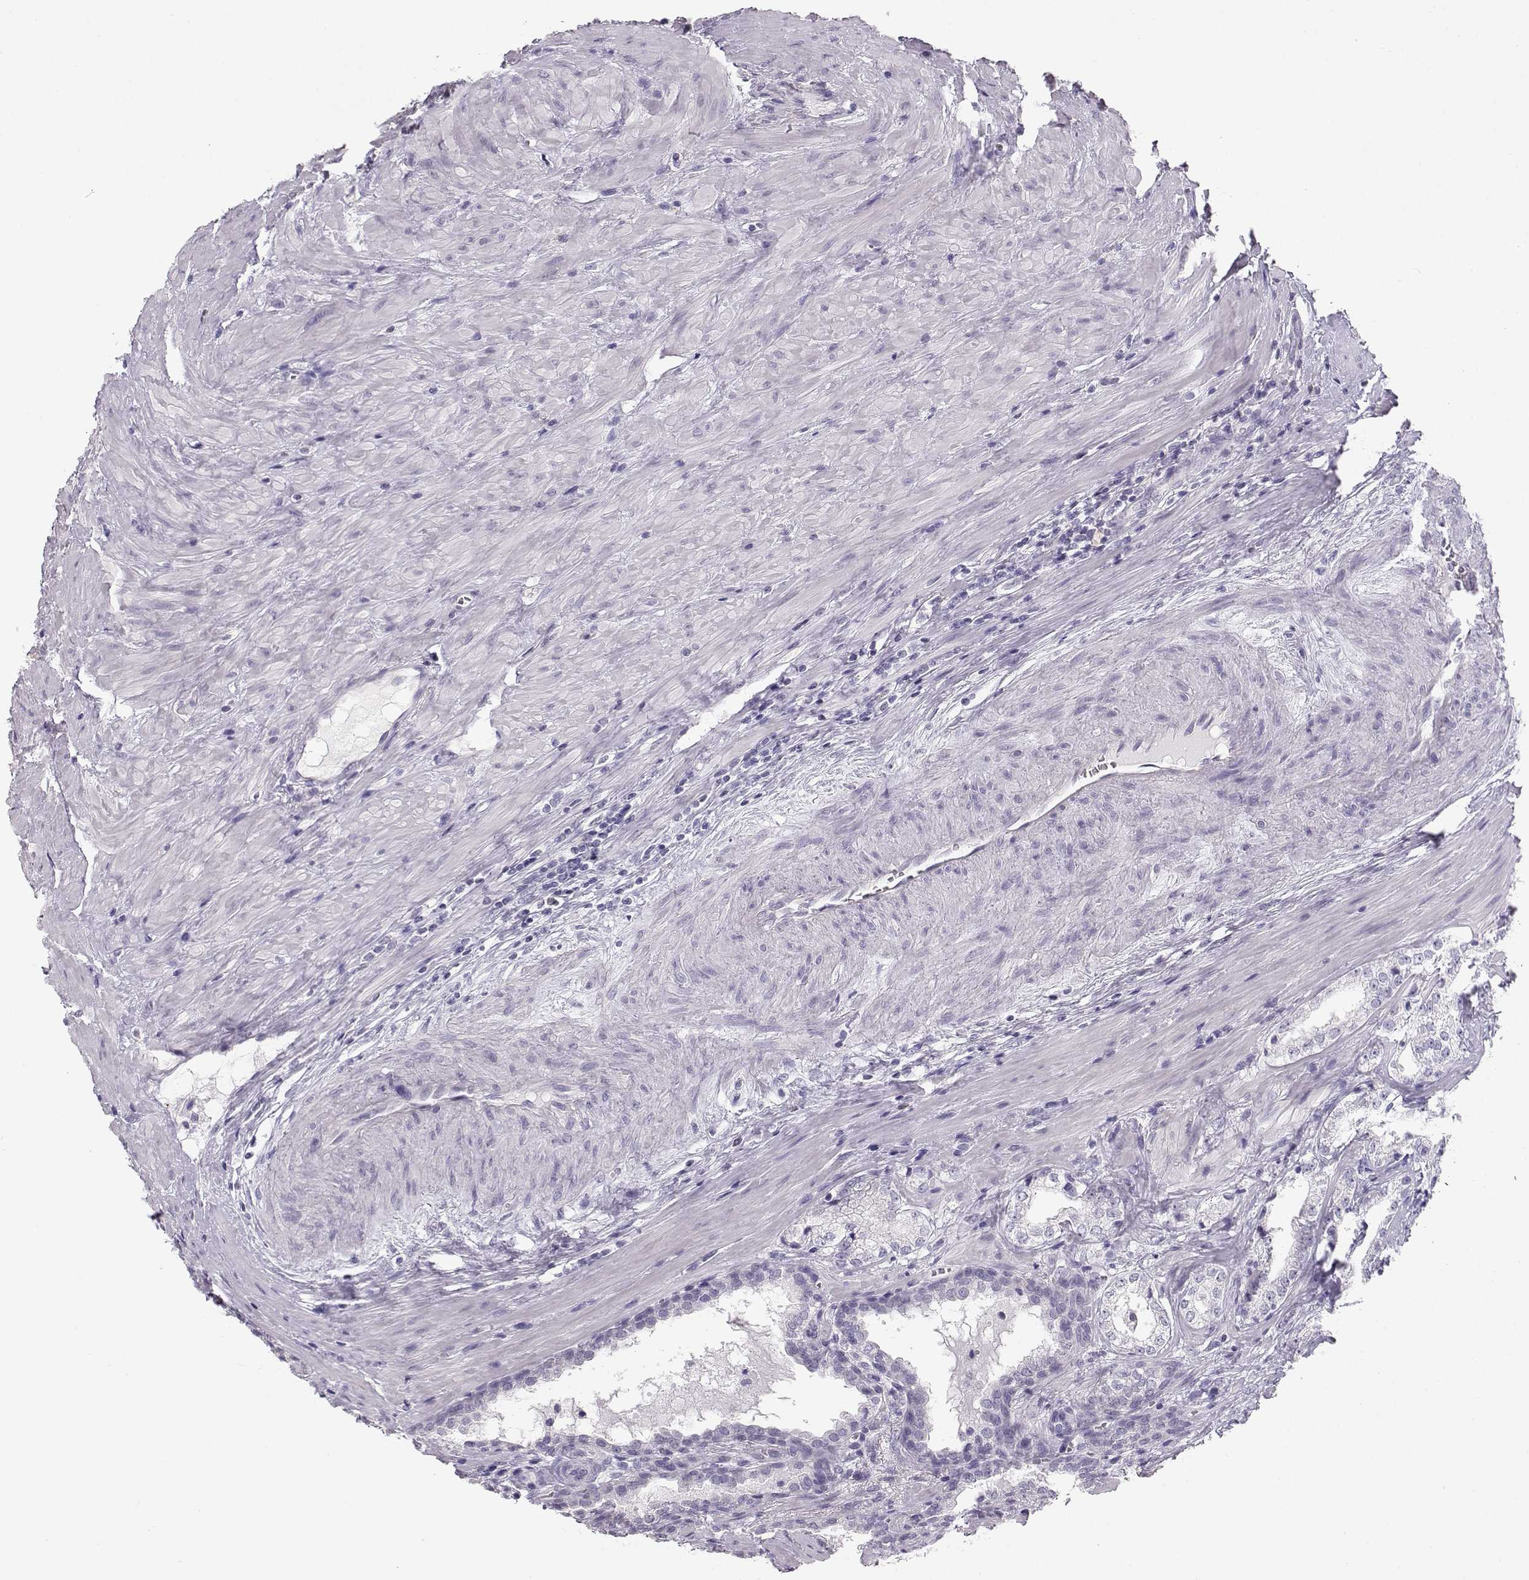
{"staining": {"intensity": "negative", "quantity": "none", "location": "none"}, "tissue": "prostate cancer", "cell_type": "Tumor cells", "image_type": "cancer", "snomed": [{"axis": "morphology", "description": "Adenocarcinoma, NOS"}, {"axis": "topography", "description": "Prostate and seminal vesicle, NOS"}], "caption": "IHC of prostate adenocarcinoma demonstrates no staining in tumor cells.", "gene": "NUTM1", "patient": {"sex": "male", "age": 63}}